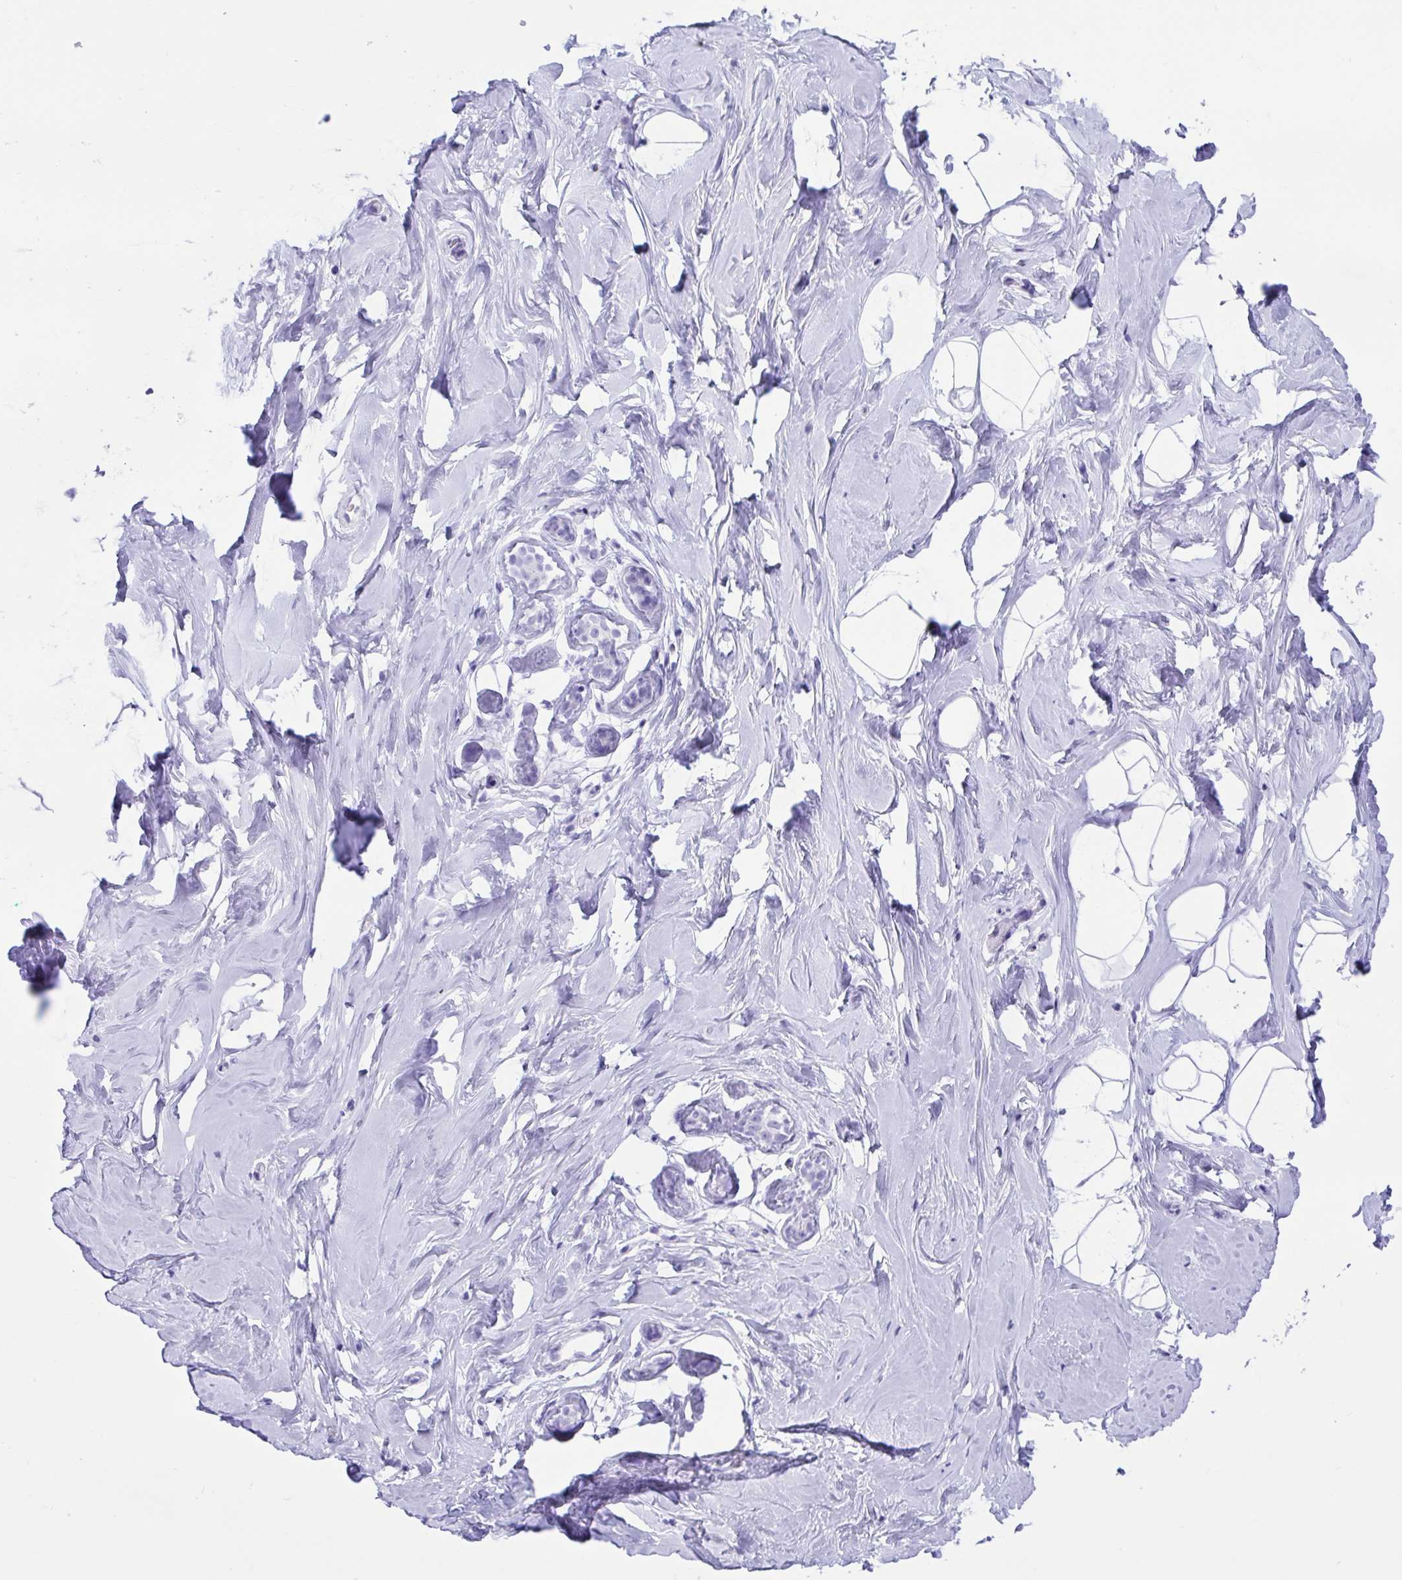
{"staining": {"intensity": "negative", "quantity": "none", "location": "none"}, "tissue": "breast", "cell_type": "Adipocytes", "image_type": "normal", "snomed": [{"axis": "morphology", "description": "Normal tissue, NOS"}, {"axis": "topography", "description": "Breast"}], "caption": "DAB immunohistochemical staining of benign human breast demonstrates no significant expression in adipocytes. (DAB immunohistochemistry visualized using brightfield microscopy, high magnification).", "gene": "TMEM35A", "patient": {"sex": "female", "age": 32}}